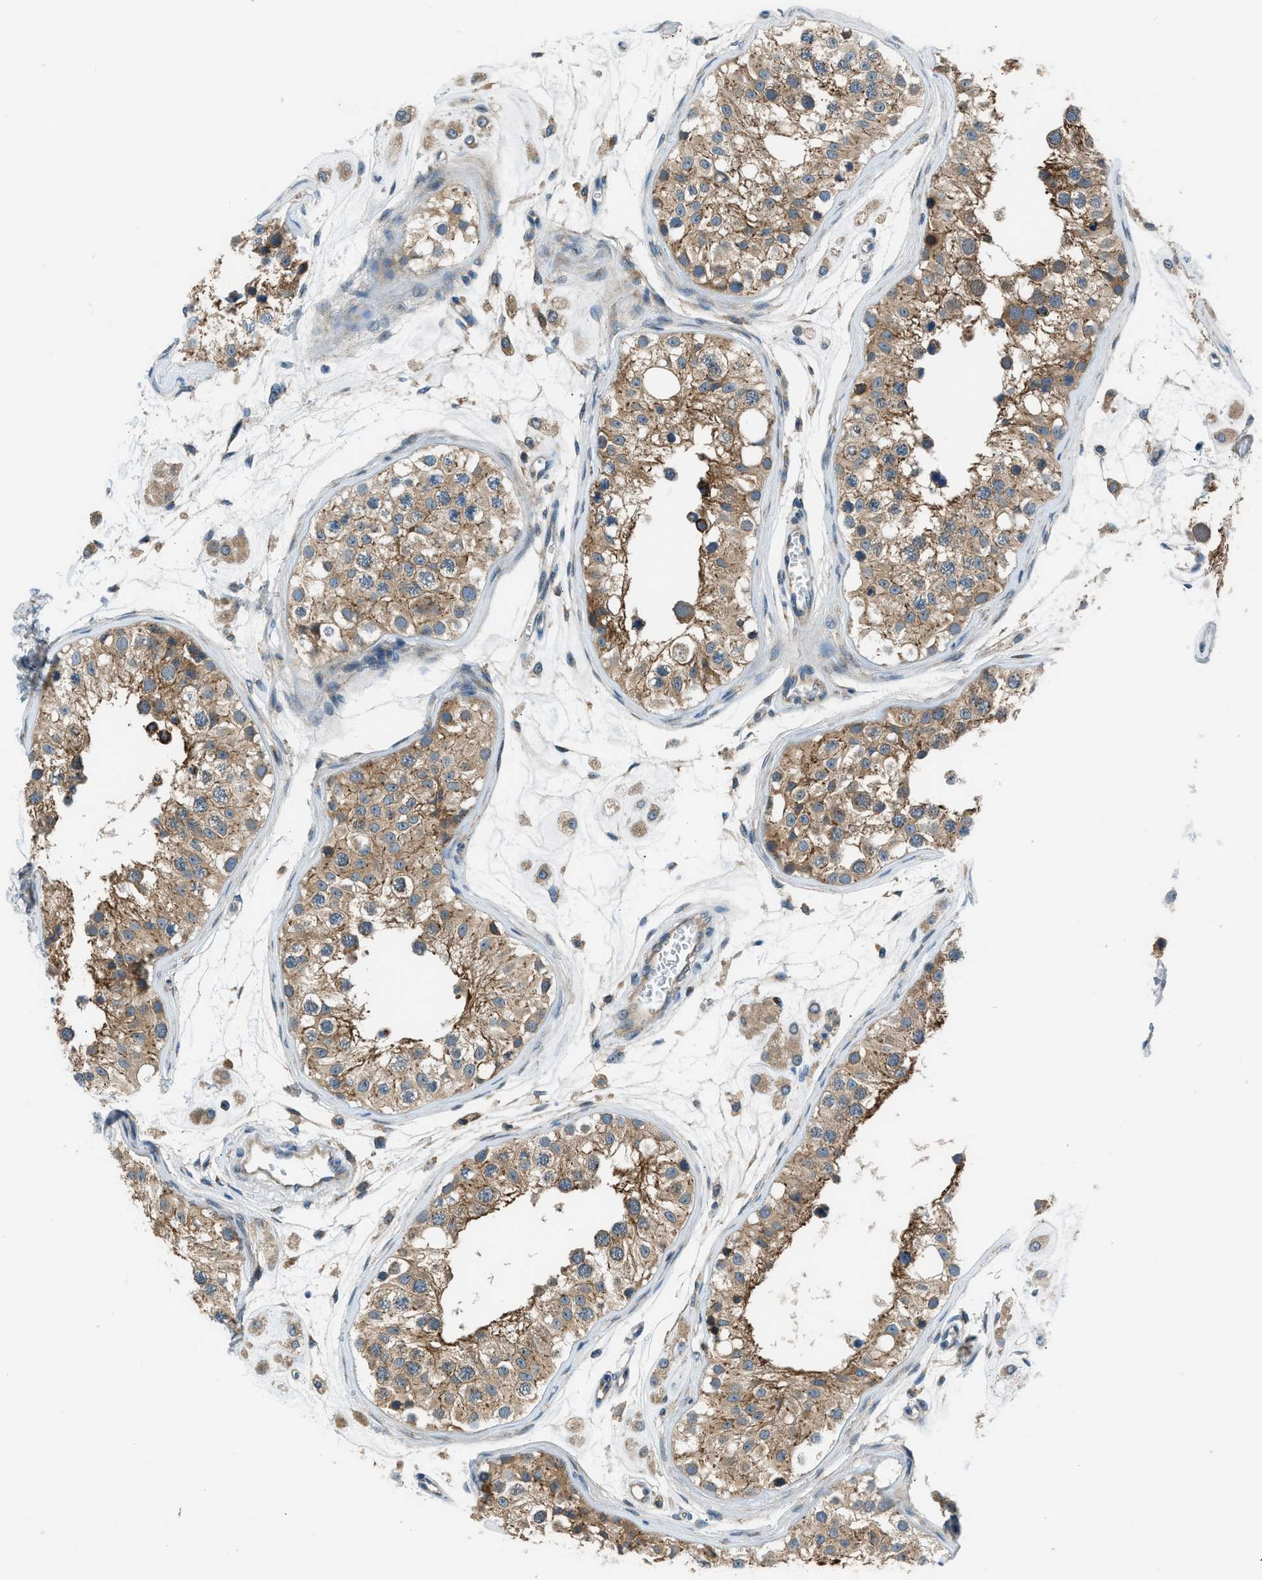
{"staining": {"intensity": "moderate", "quantity": ">75%", "location": "cytoplasmic/membranous"}, "tissue": "testis", "cell_type": "Cells in seminiferous ducts", "image_type": "normal", "snomed": [{"axis": "morphology", "description": "Normal tissue, NOS"}, {"axis": "morphology", "description": "Adenocarcinoma, metastatic, NOS"}, {"axis": "topography", "description": "Testis"}], "caption": "Protein staining of unremarkable testis exhibits moderate cytoplasmic/membranous positivity in approximately >75% of cells in seminiferous ducts. Using DAB (brown) and hematoxylin (blue) stains, captured at high magnification using brightfield microscopy.", "gene": "EDARADD", "patient": {"sex": "male", "age": 26}}